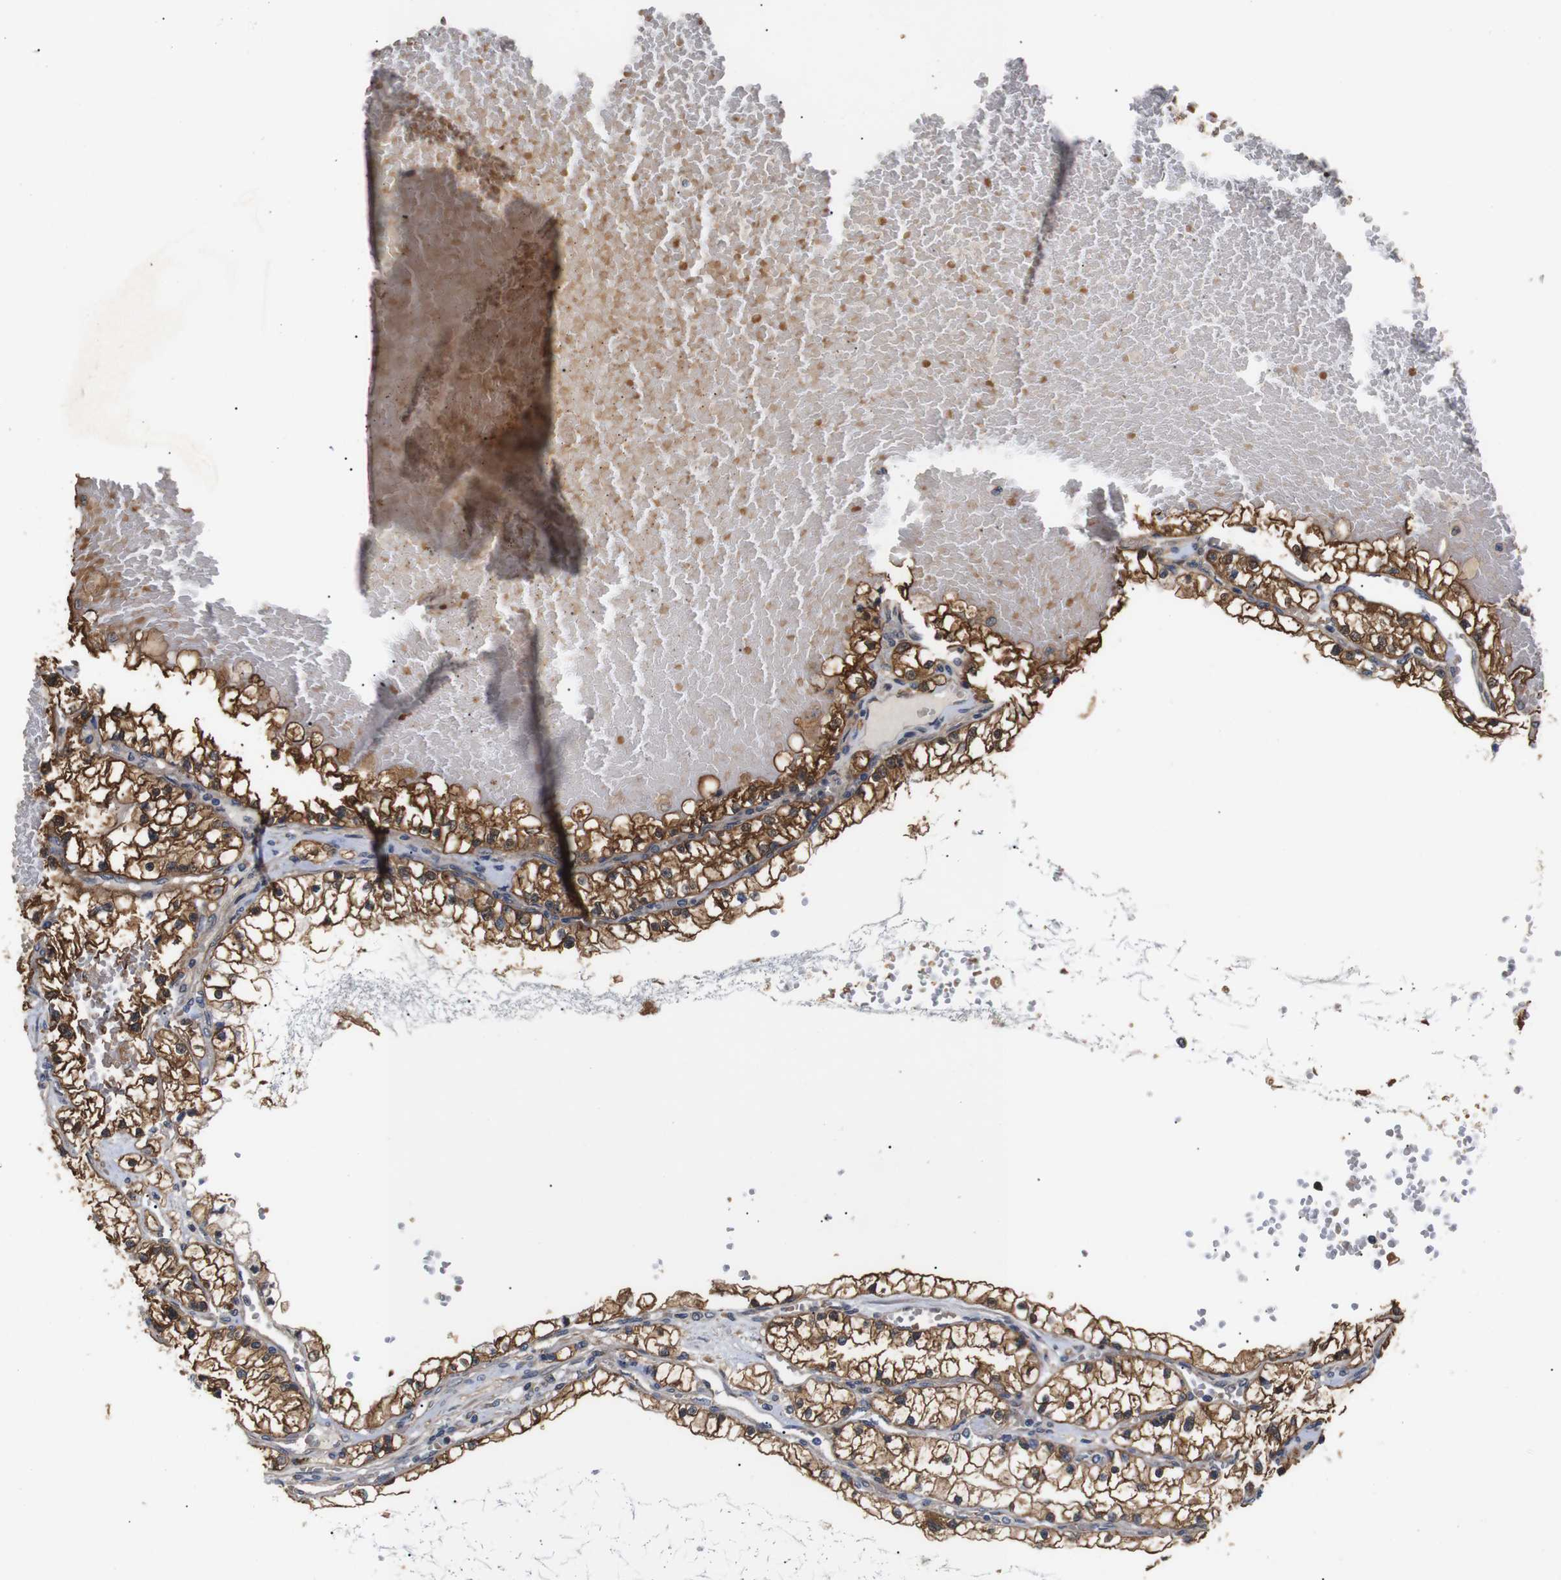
{"staining": {"intensity": "strong", "quantity": ">75%", "location": "cytoplasmic/membranous"}, "tissue": "renal cancer", "cell_type": "Tumor cells", "image_type": "cancer", "snomed": [{"axis": "morphology", "description": "Adenocarcinoma, NOS"}, {"axis": "topography", "description": "Kidney"}], "caption": "A micrograph of human renal cancer (adenocarcinoma) stained for a protein exhibits strong cytoplasmic/membranous brown staining in tumor cells.", "gene": "DDR1", "patient": {"sex": "male", "age": 68}}